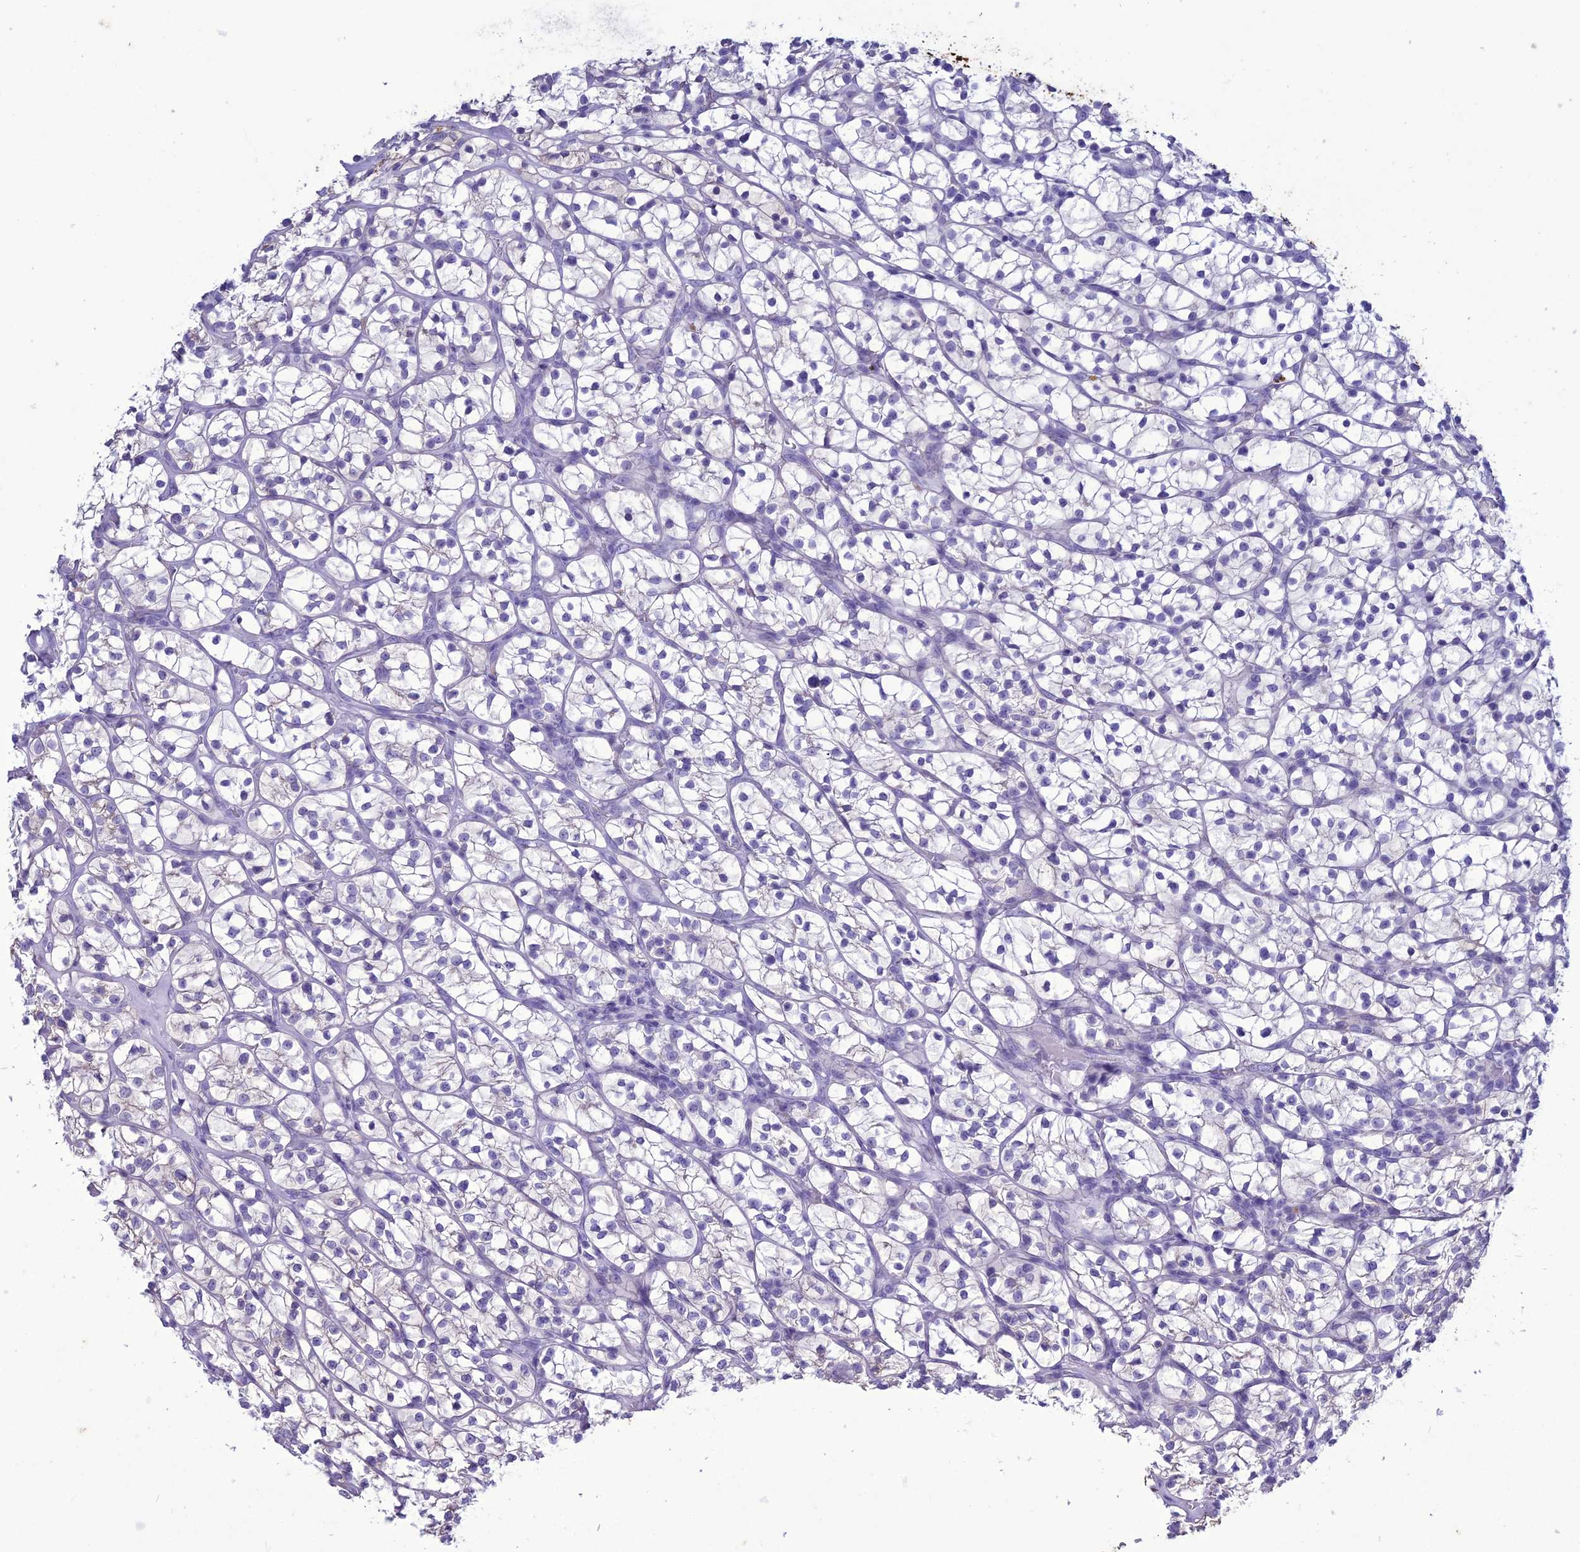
{"staining": {"intensity": "negative", "quantity": "none", "location": "none"}, "tissue": "renal cancer", "cell_type": "Tumor cells", "image_type": "cancer", "snomed": [{"axis": "morphology", "description": "Adenocarcinoma, NOS"}, {"axis": "topography", "description": "Kidney"}], "caption": "IHC of renal cancer (adenocarcinoma) shows no expression in tumor cells.", "gene": "CLEC2L", "patient": {"sex": "female", "age": 64}}